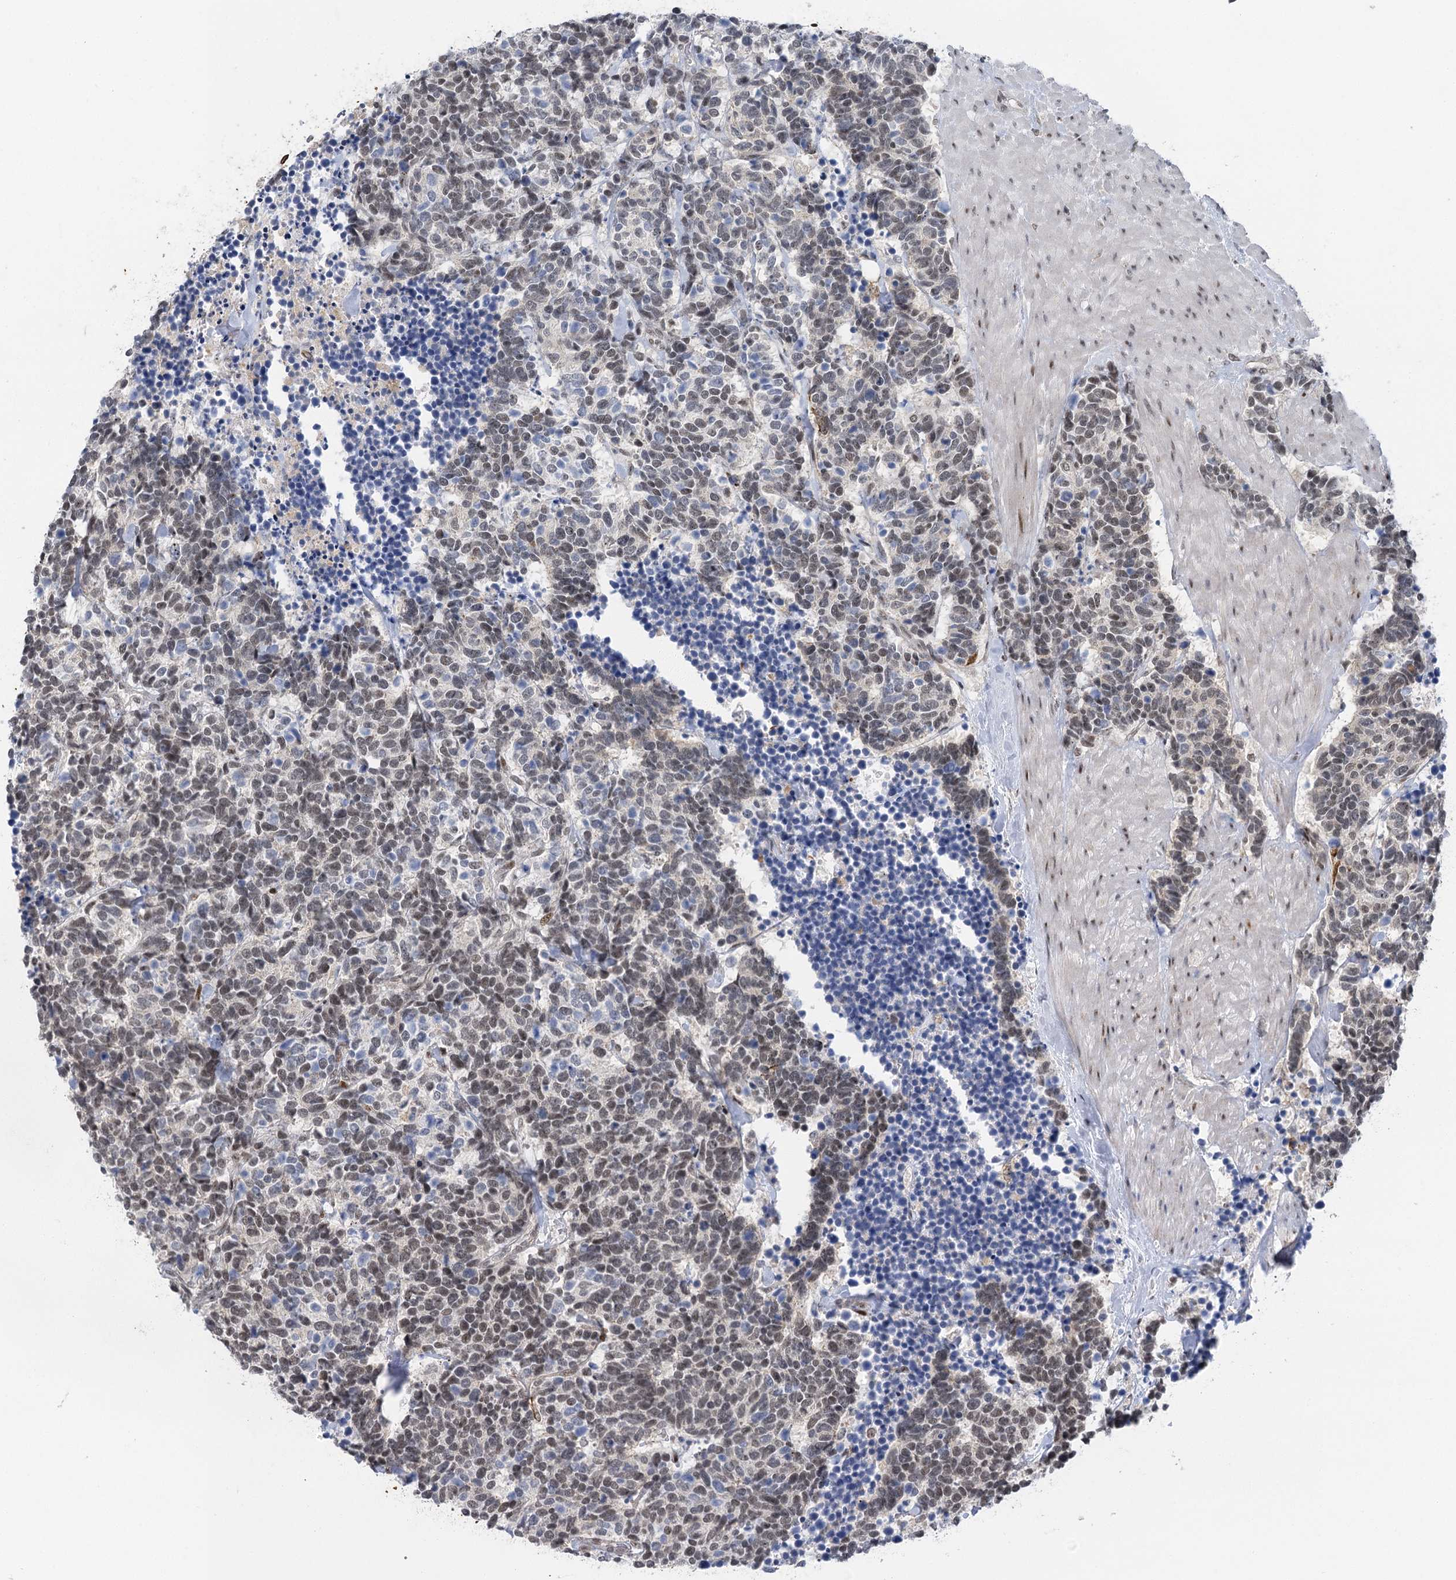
{"staining": {"intensity": "weak", "quantity": "25%-75%", "location": "nuclear"}, "tissue": "carcinoid", "cell_type": "Tumor cells", "image_type": "cancer", "snomed": [{"axis": "morphology", "description": "Carcinoma, NOS"}, {"axis": "morphology", "description": "Carcinoid, malignant, NOS"}, {"axis": "topography", "description": "Urinary bladder"}], "caption": "Tumor cells demonstrate low levels of weak nuclear positivity in approximately 25%-75% of cells in human malignant carcinoid.", "gene": "IL11RA", "patient": {"sex": "male", "age": 57}}